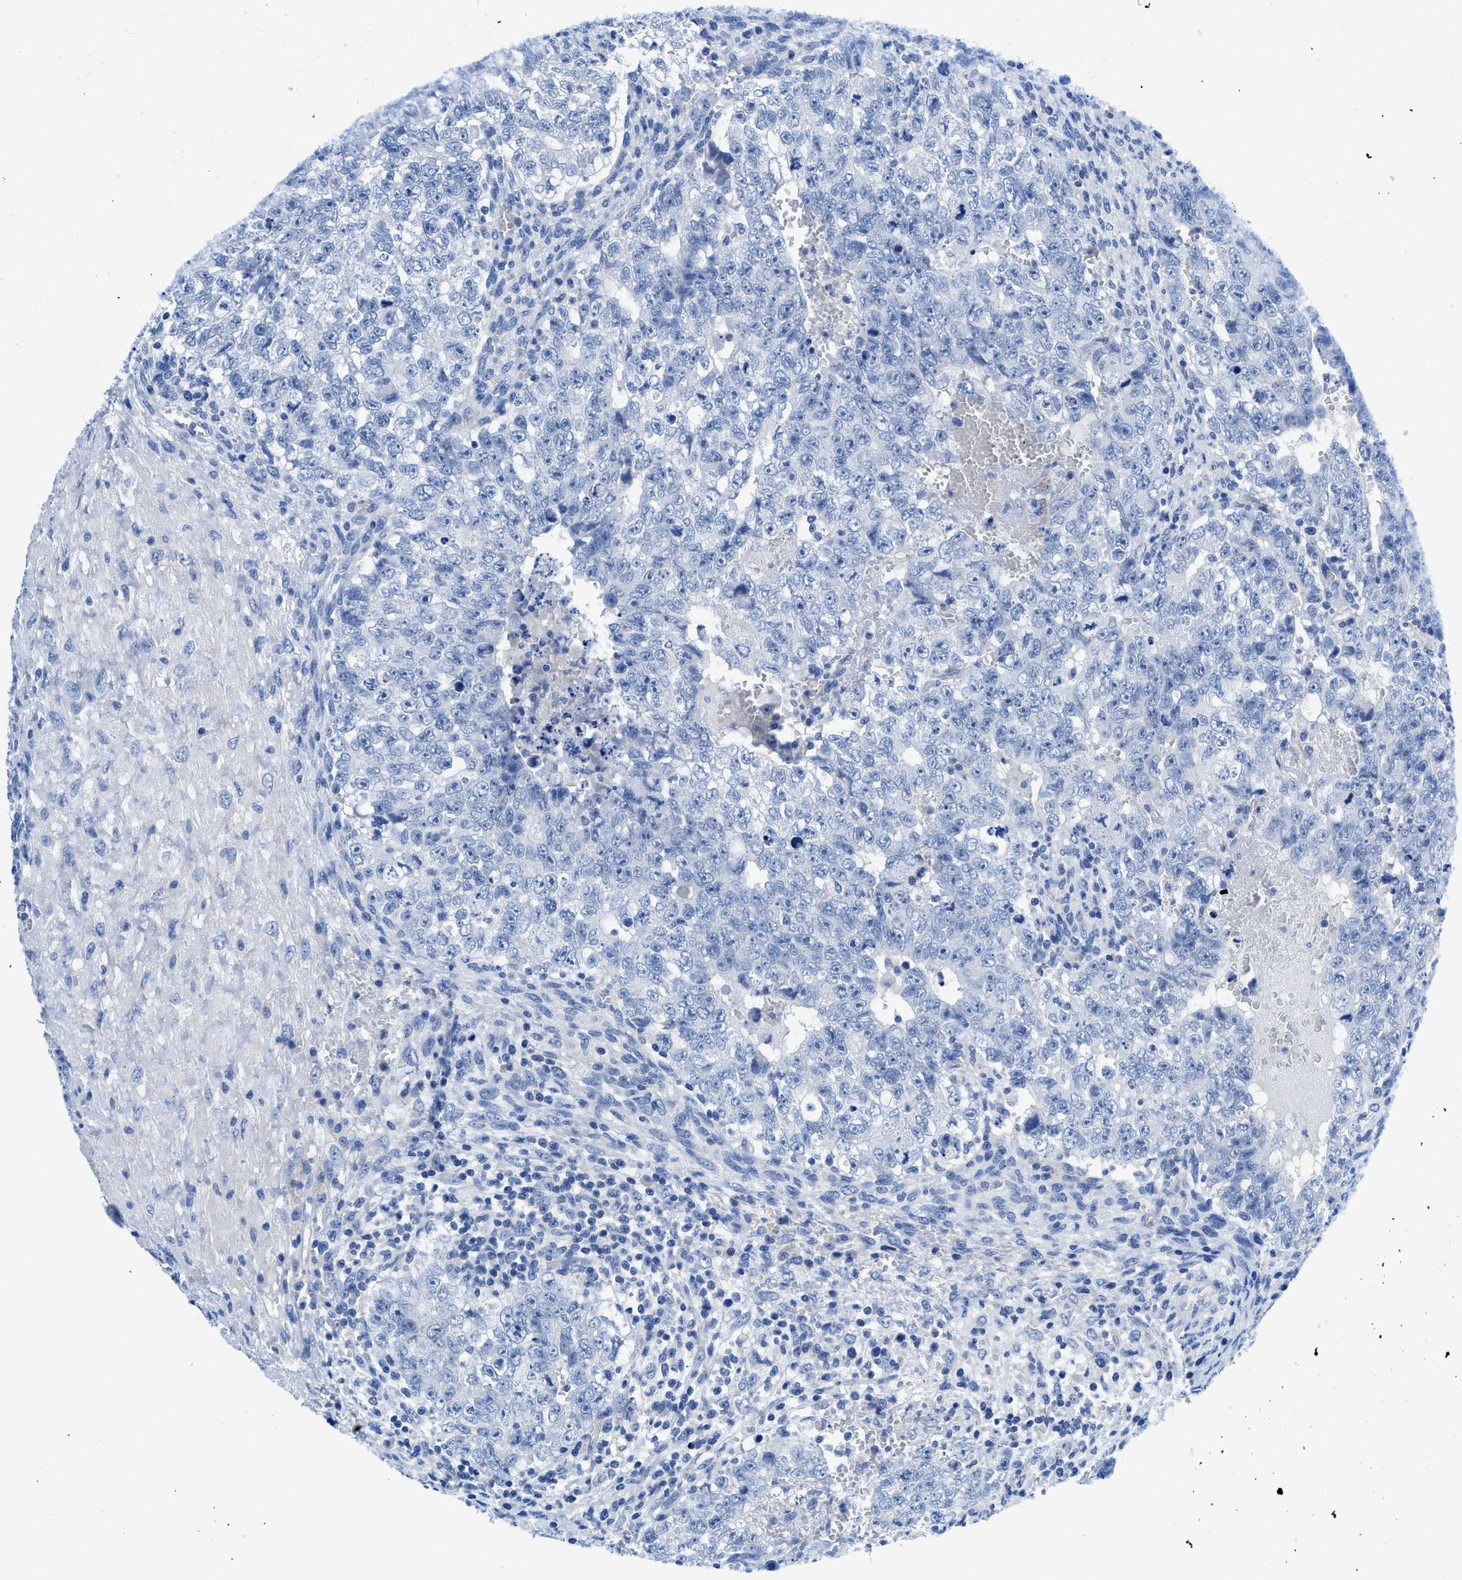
{"staining": {"intensity": "negative", "quantity": "none", "location": "none"}, "tissue": "testis cancer", "cell_type": "Tumor cells", "image_type": "cancer", "snomed": [{"axis": "morphology", "description": "Seminoma, NOS"}, {"axis": "morphology", "description": "Carcinoma, Embryonal, NOS"}, {"axis": "topography", "description": "Testis"}], "caption": "Embryonal carcinoma (testis) was stained to show a protein in brown. There is no significant staining in tumor cells. The staining is performed using DAB brown chromogen with nuclei counter-stained in using hematoxylin.", "gene": "SLC10A6", "patient": {"sex": "male", "age": 38}}